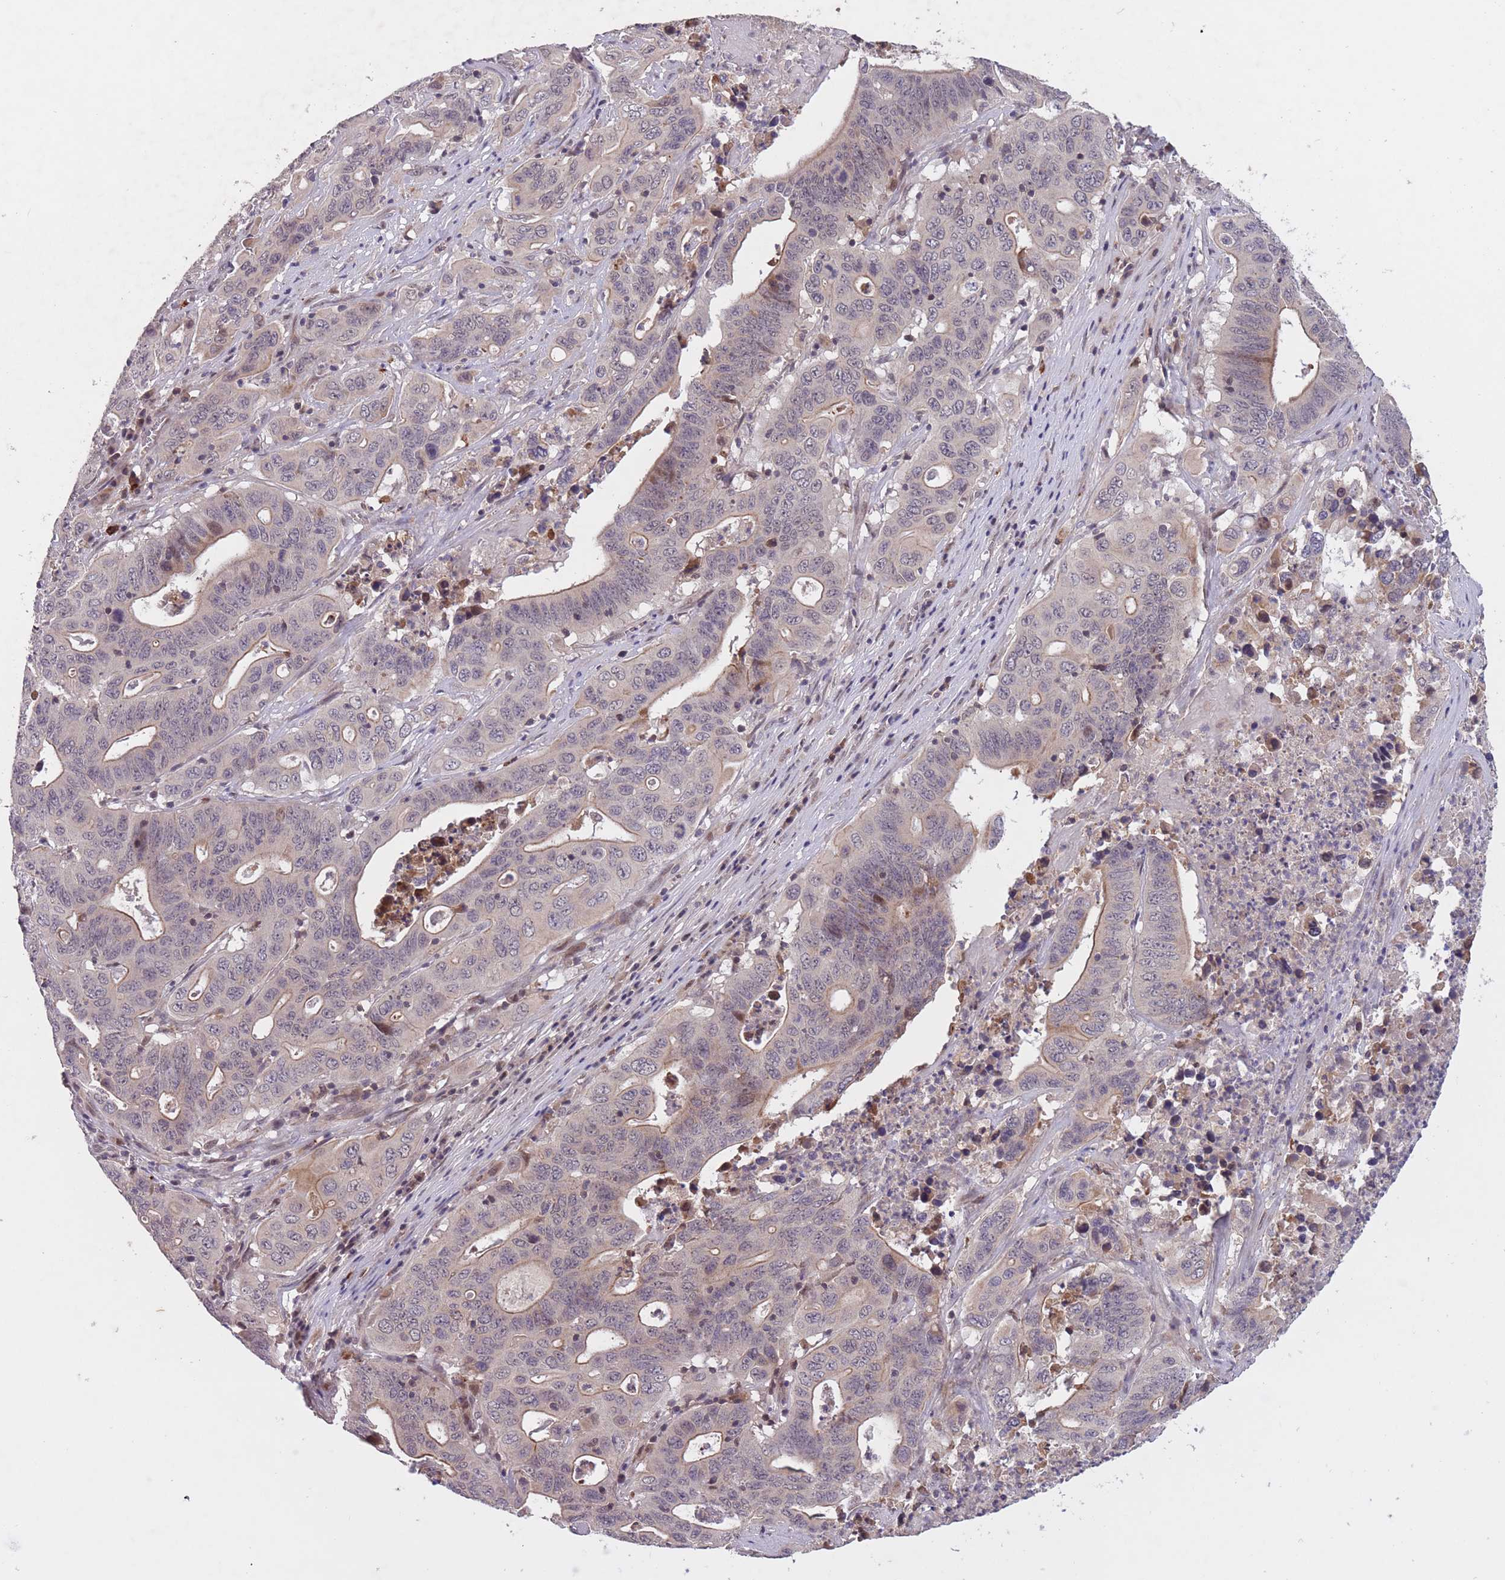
{"staining": {"intensity": "moderate", "quantity": "25%-75%", "location": "cytoplasmic/membranous"}, "tissue": "lung cancer", "cell_type": "Tumor cells", "image_type": "cancer", "snomed": [{"axis": "morphology", "description": "Adenocarcinoma, NOS"}, {"axis": "topography", "description": "Lung"}], "caption": "Immunohistochemical staining of lung cancer displays medium levels of moderate cytoplasmic/membranous expression in about 25%-75% of tumor cells.", "gene": "SECTM1", "patient": {"sex": "female", "age": 60}}